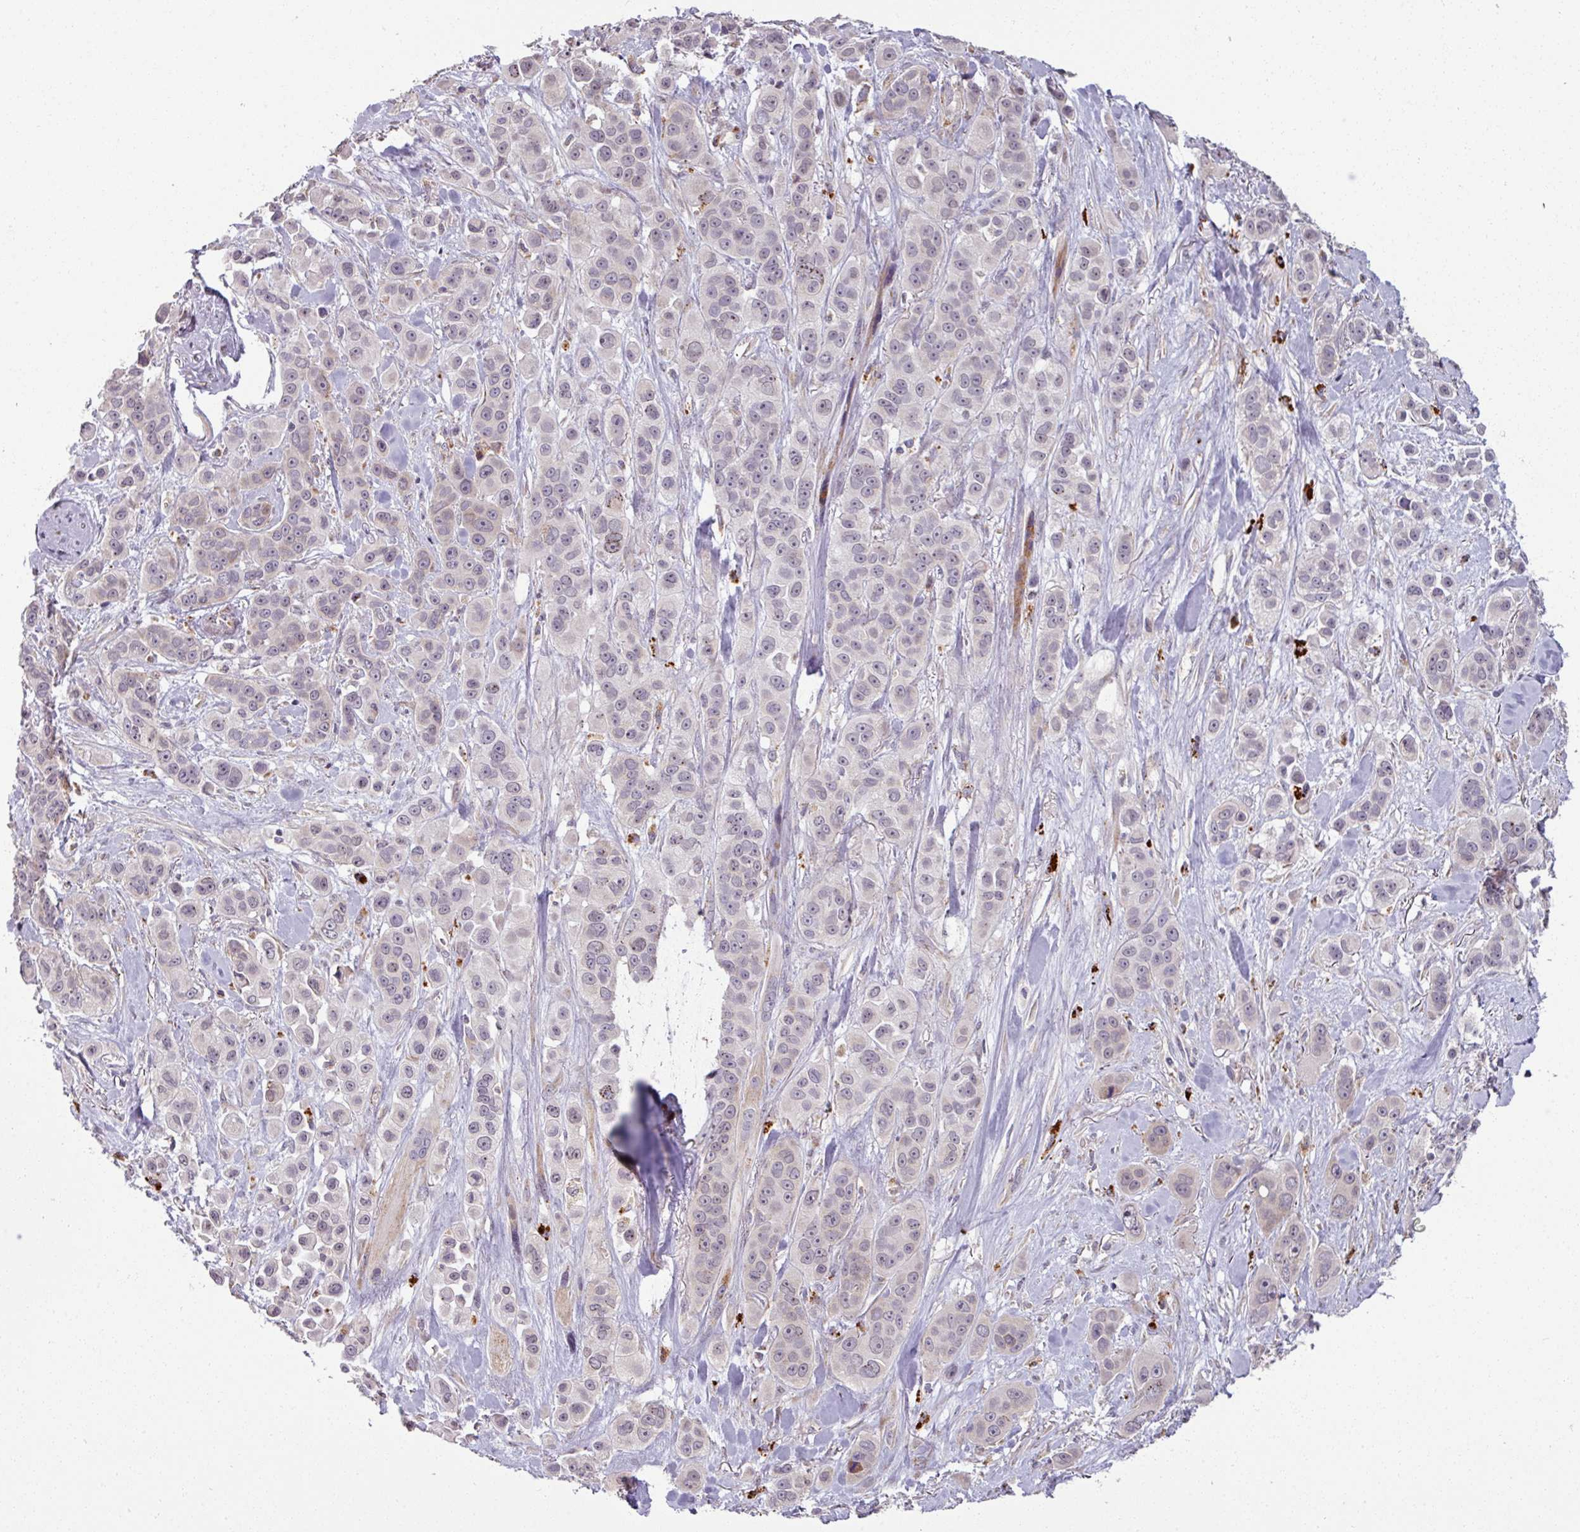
{"staining": {"intensity": "negative", "quantity": "none", "location": "none"}, "tissue": "skin cancer", "cell_type": "Tumor cells", "image_type": "cancer", "snomed": [{"axis": "morphology", "description": "Squamous cell carcinoma, NOS"}, {"axis": "topography", "description": "Skin"}], "caption": "Micrograph shows no protein positivity in tumor cells of squamous cell carcinoma (skin) tissue.", "gene": "MAGT1", "patient": {"sex": "male", "age": 67}}